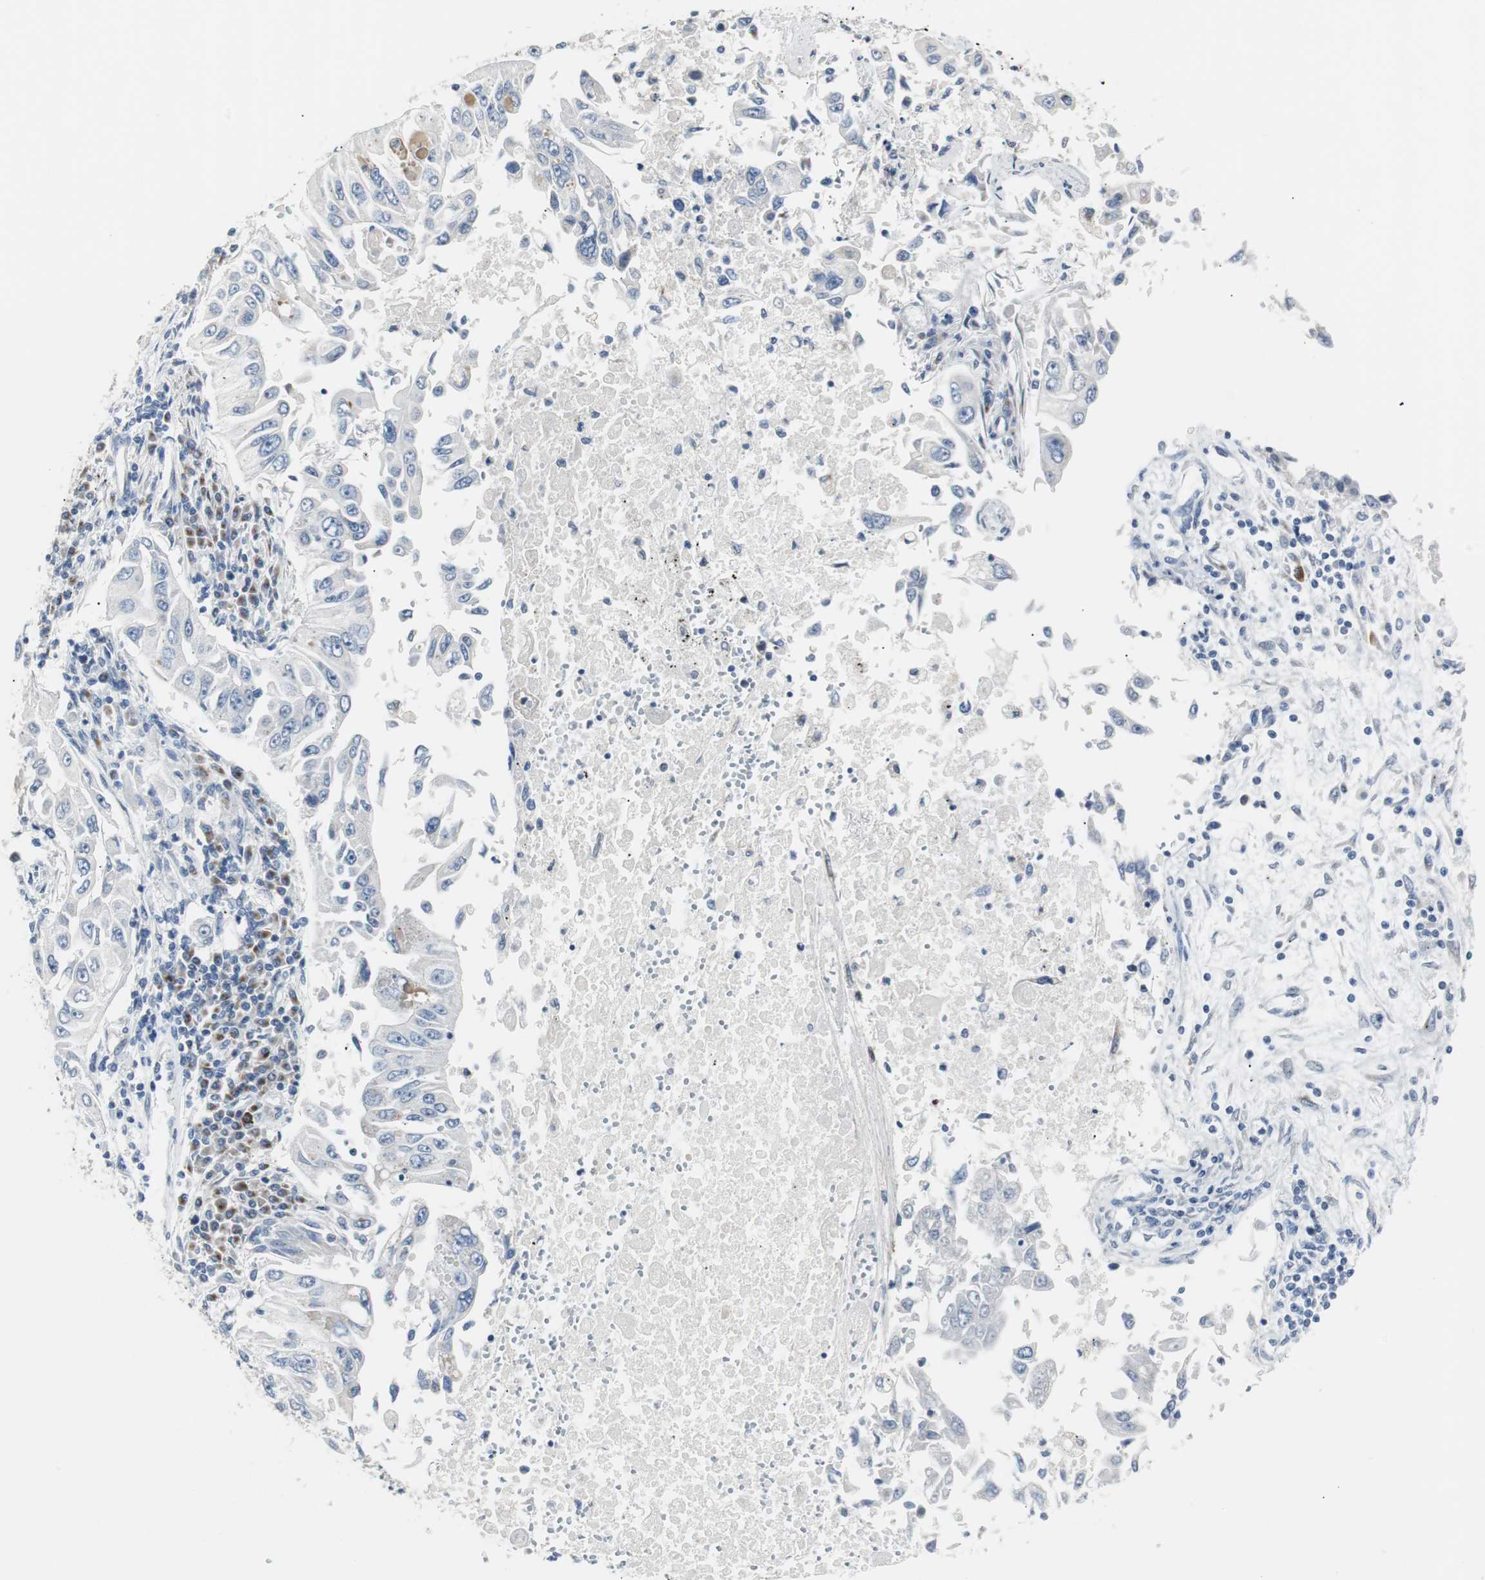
{"staining": {"intensity": "negative", "quantity": "none", "location": "none"}, "tissue": "lung cancer", "cell_type": "Tumor cells", "image_type": "cancer", "snomed": [{"axis": "morphology", "description": "Adenocarcinoma, NOS"}, {"axis": "topography", "description": "Lung"}], "caption": "Photomicrograph shows no significant protein positivity in tumor cells of lung cancer. The staining was performed using DAB (3,3'-diaminobenzidine) to visualize the protein expression in brown, while the nuclei were stained in blue with hematoxylin (Magnification: 20x).", "gene": "SOX30", "patient": {"sex": "male", "age": 84}}